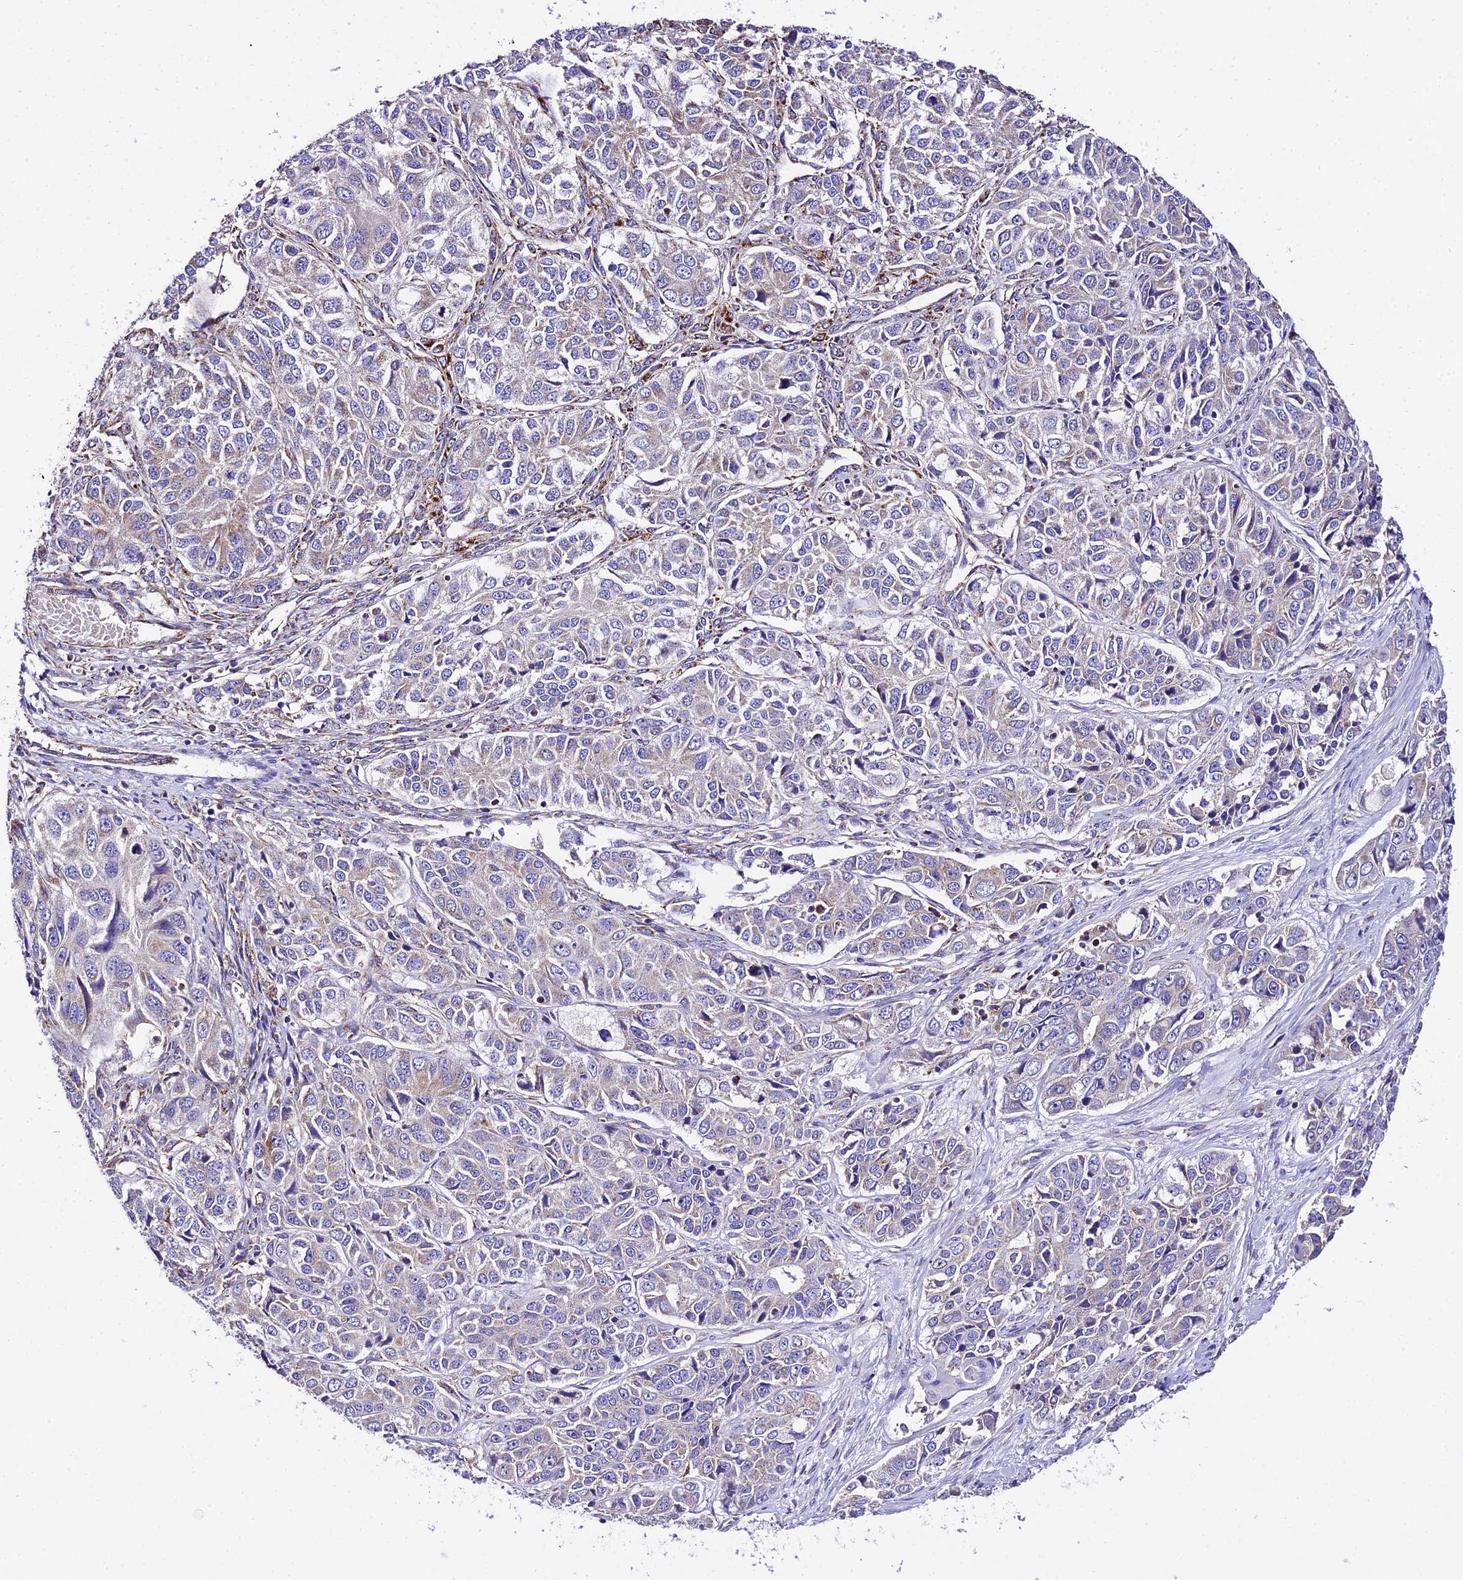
{"staining": {"intensity": "weak", "quantity": "<25%", "location": "cytoplasmic/membranous"}, "tissue": "ovarian cancer", "cell_type": "Tumor cells", "image_type": "cancer", "snomed": [{"axis": "morphology", "description": "Carcinoma, endometroid"}, {"axis": "topography", "description": "Ovary"}], "caption": "This image is of ovarian cancer stained with IHC to label a protein in brown with the nuclei are counter-stained blue. There is no staining in tumor cells.", "gene": "OCIAD1", "patient": {"sex": "female", "age": 51}}